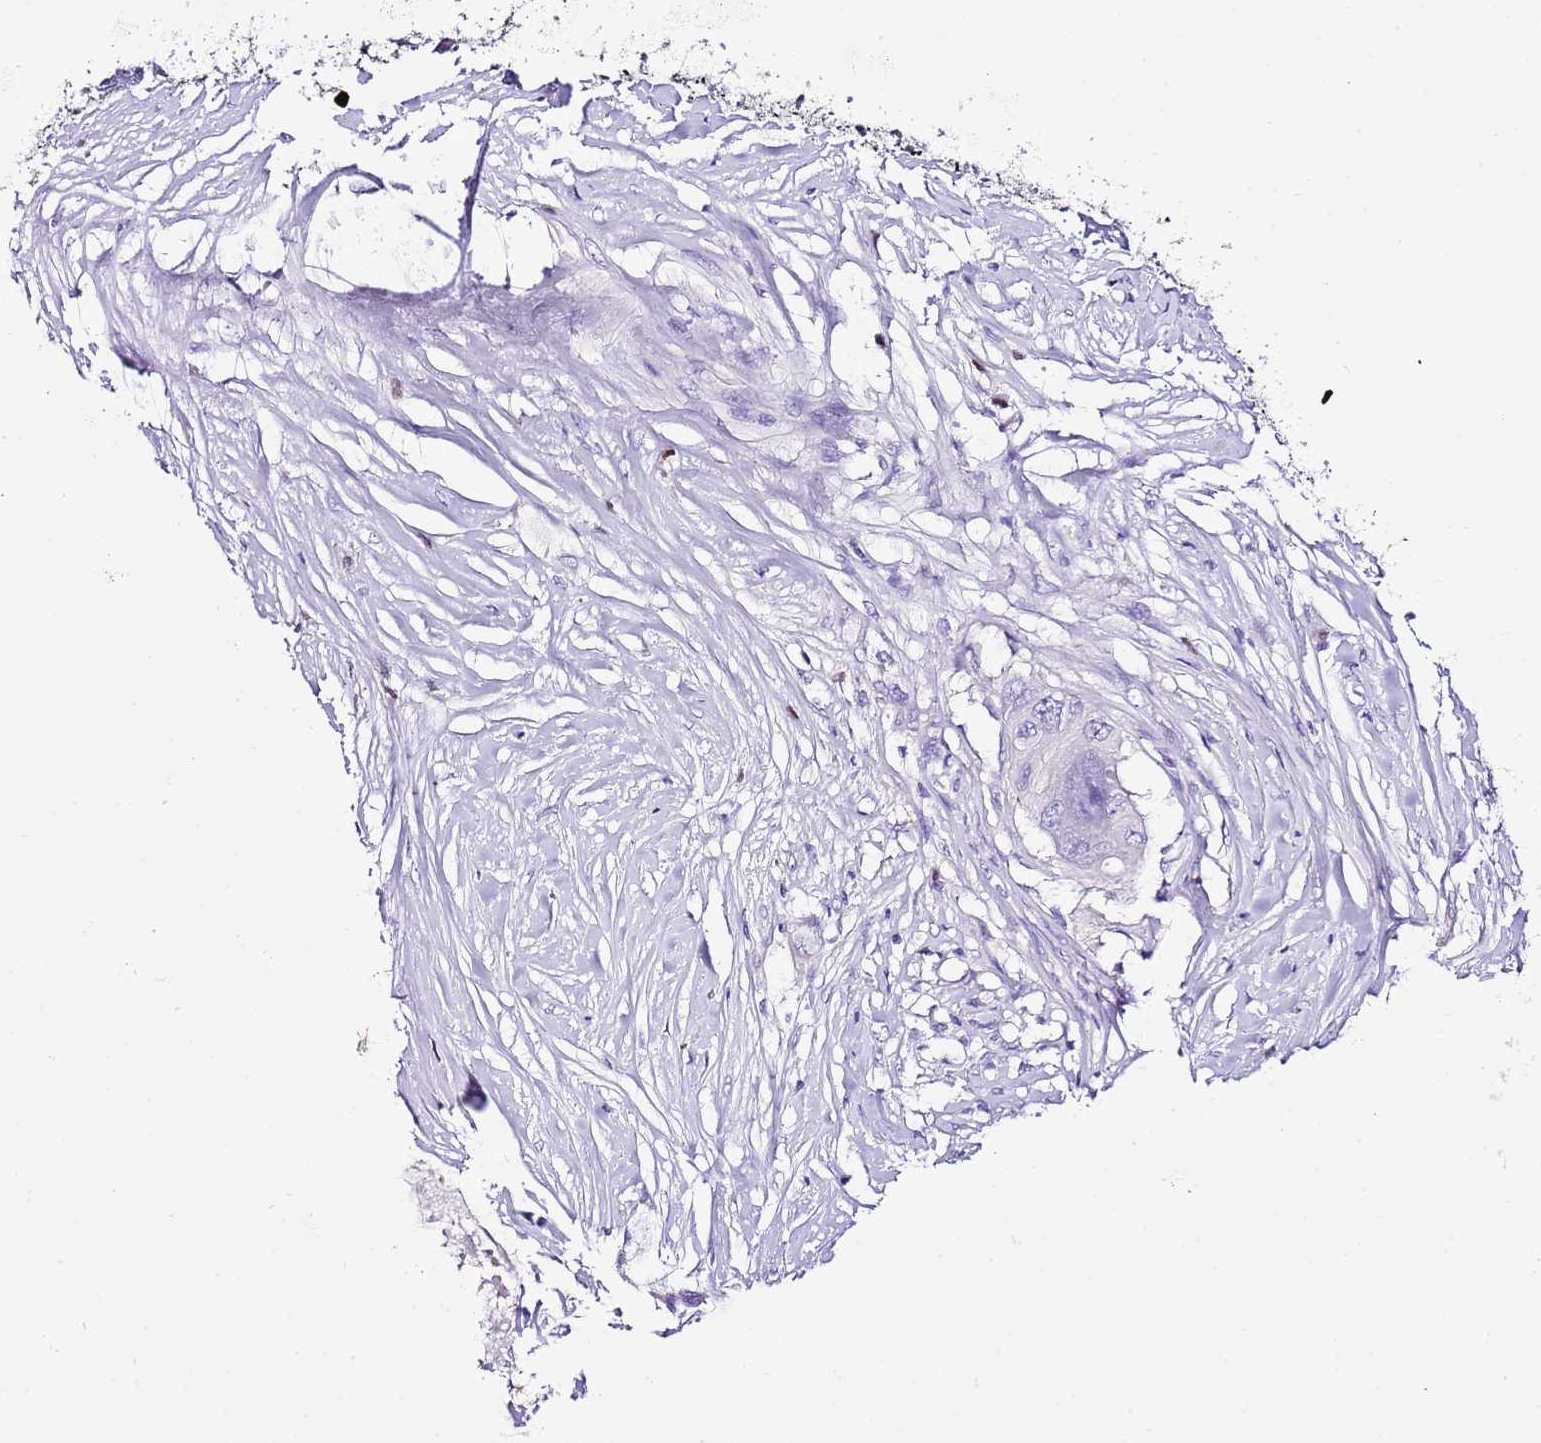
{"staining": {"intensity": "negative", "quantity": "none", "location": "none"}, "tissue": "colorectal cancer", "cell_type": "Tumor cells", "image_type": "cancer", "snomed": [{"axis": "morphology", "description": "Adenocarcinoma, NOS"}, {"axis": "topography", "description": "Colon"}], "caption": "Tumor cells are negative for brown protein staining in adenocarcinoma (colorectal).", "gene": "BHLHA15", "patient": {"sex": "male", "age": 71}}